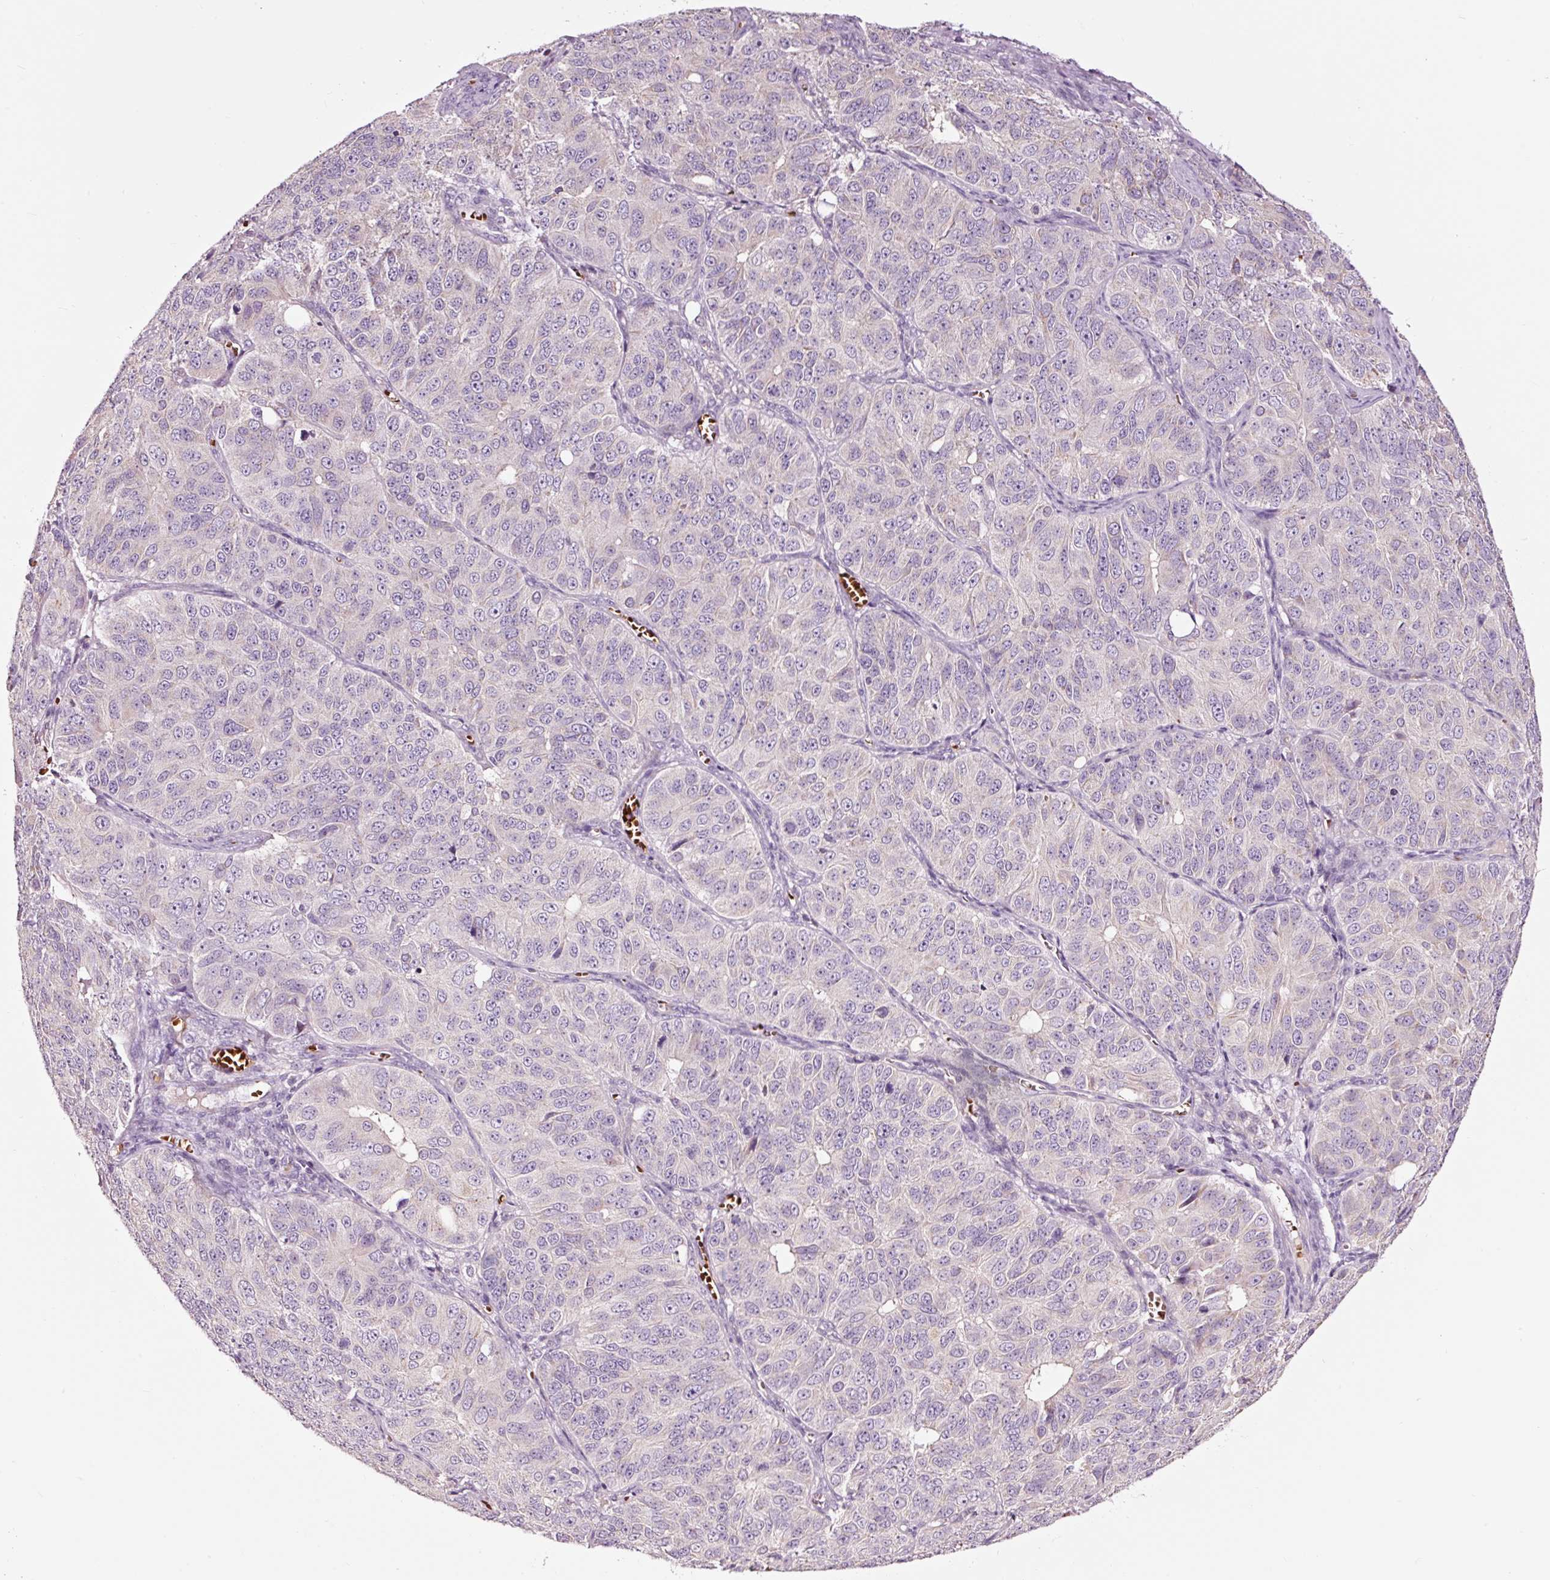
{"staining": {"intensity": "negative", "quantity": "none", "location": "none"}, "tissue": "ovarian cancer", "cell_type": "Tumor cells", "image_type": "cancer", "snomed": [{"axis": "morphology", "description": "Carcinoma, endometroid"}, {"axis": "topography", "description": "Ovary"}], "caption": "There is no significant expression in tumor cells of ovarian cancer.", "gene": "LDHAL6B", "patient": {"sex": "female", "age": 51}}